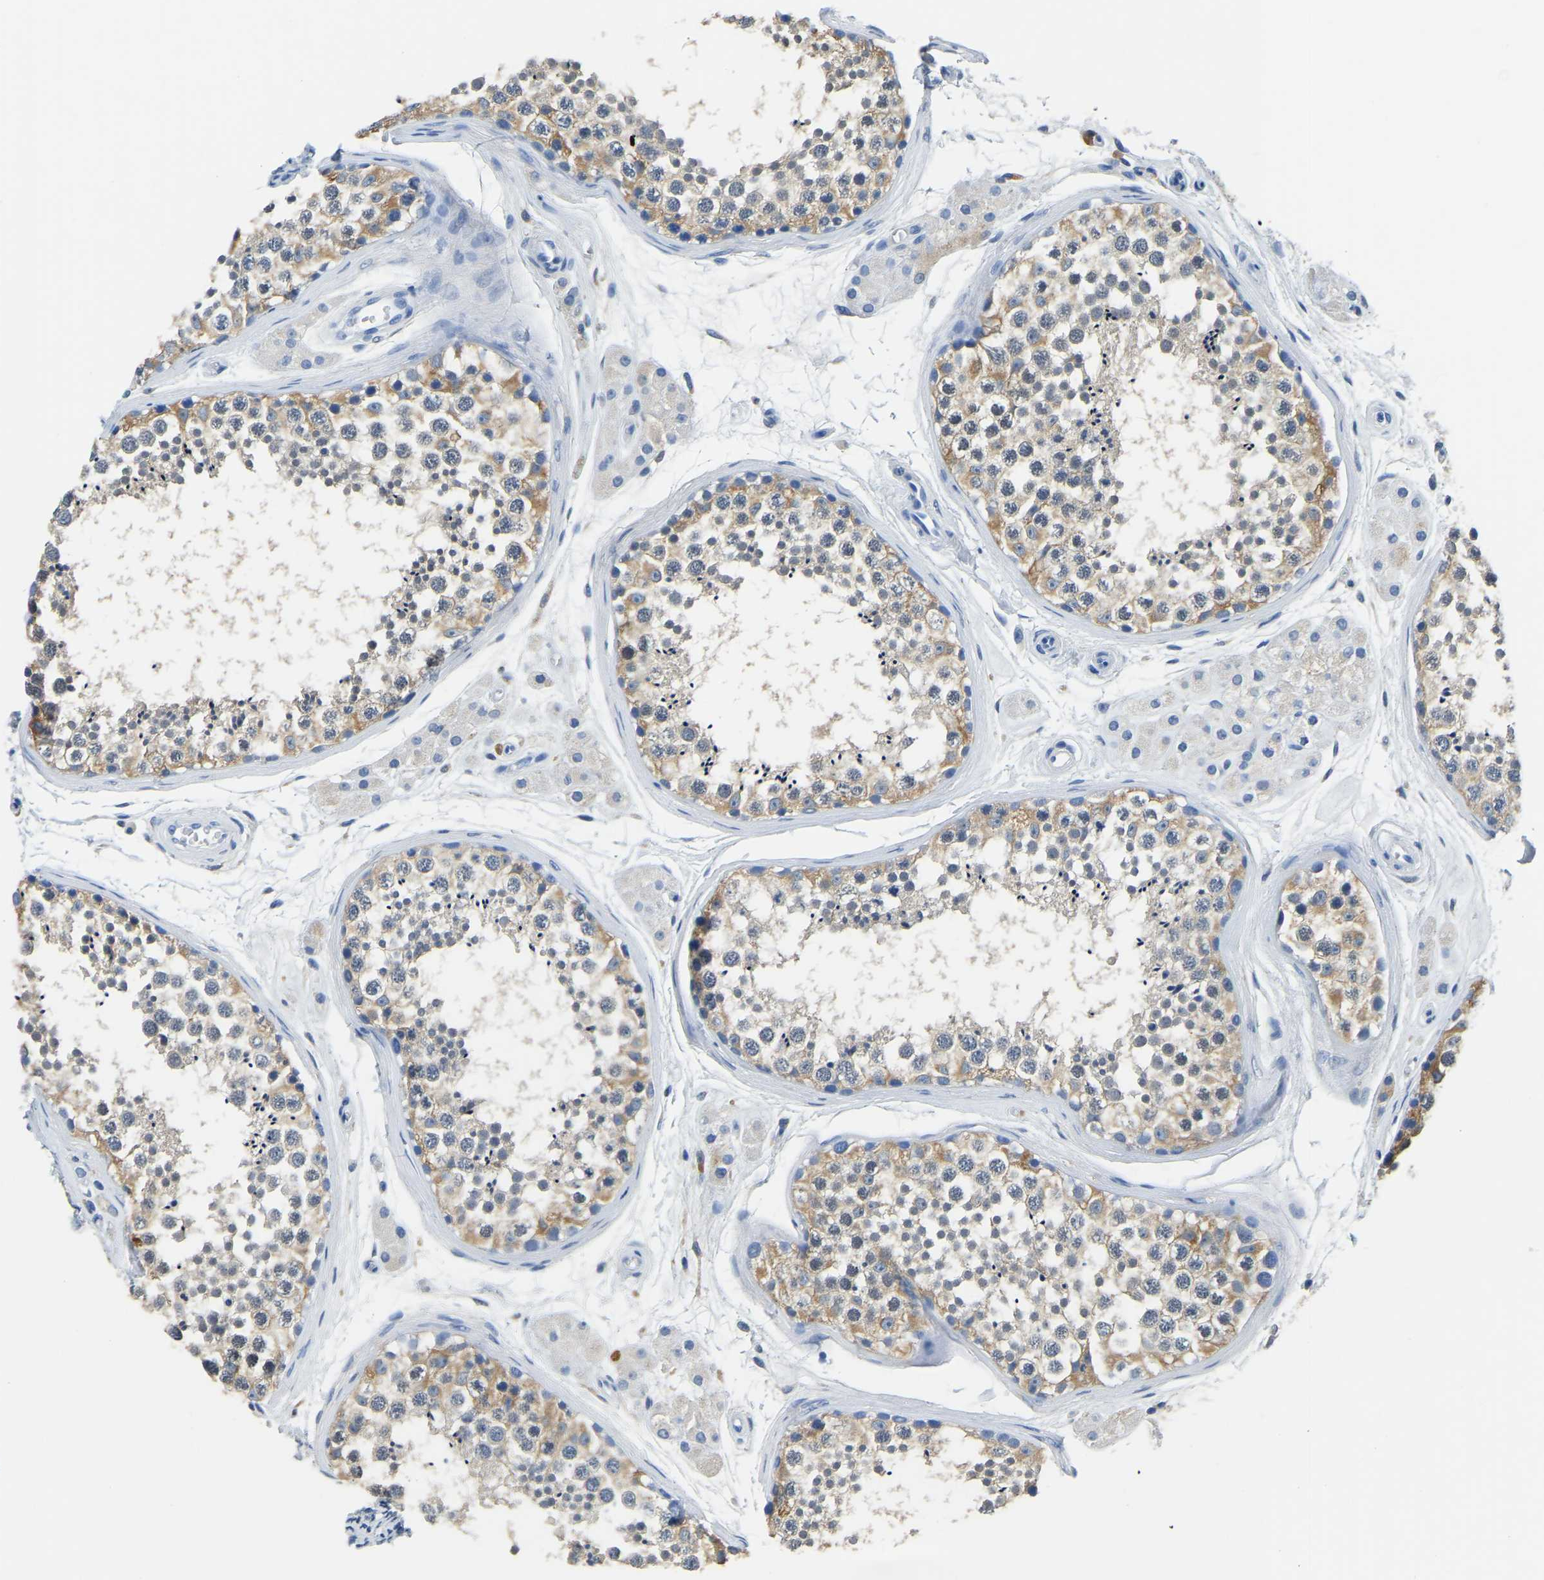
{"staining": {"intensity": "moderate", "quantity": ">75%", "location": "cytoplasmic/membranous"}, "tissue": "testis", "cell_type": "Cells in seminiferous ducts", "image_type": "normal", "snomed": [{"axis": "morphology", "description": "Normal tissue, NOS"}, {"axis": "topography", "description": "Testis"}], "caption": "Protein expression by immunohistochemistry (IHC) shows moderate cytoplasmic/membranous staining in approximately >75% of cells in seminiferous ducts in normal testis. (brown staining indicates protein expression, while blue staining denotes nuclei).", "gene": "ZDHHC13", "patient": {"sex": "male", "age": 56}}